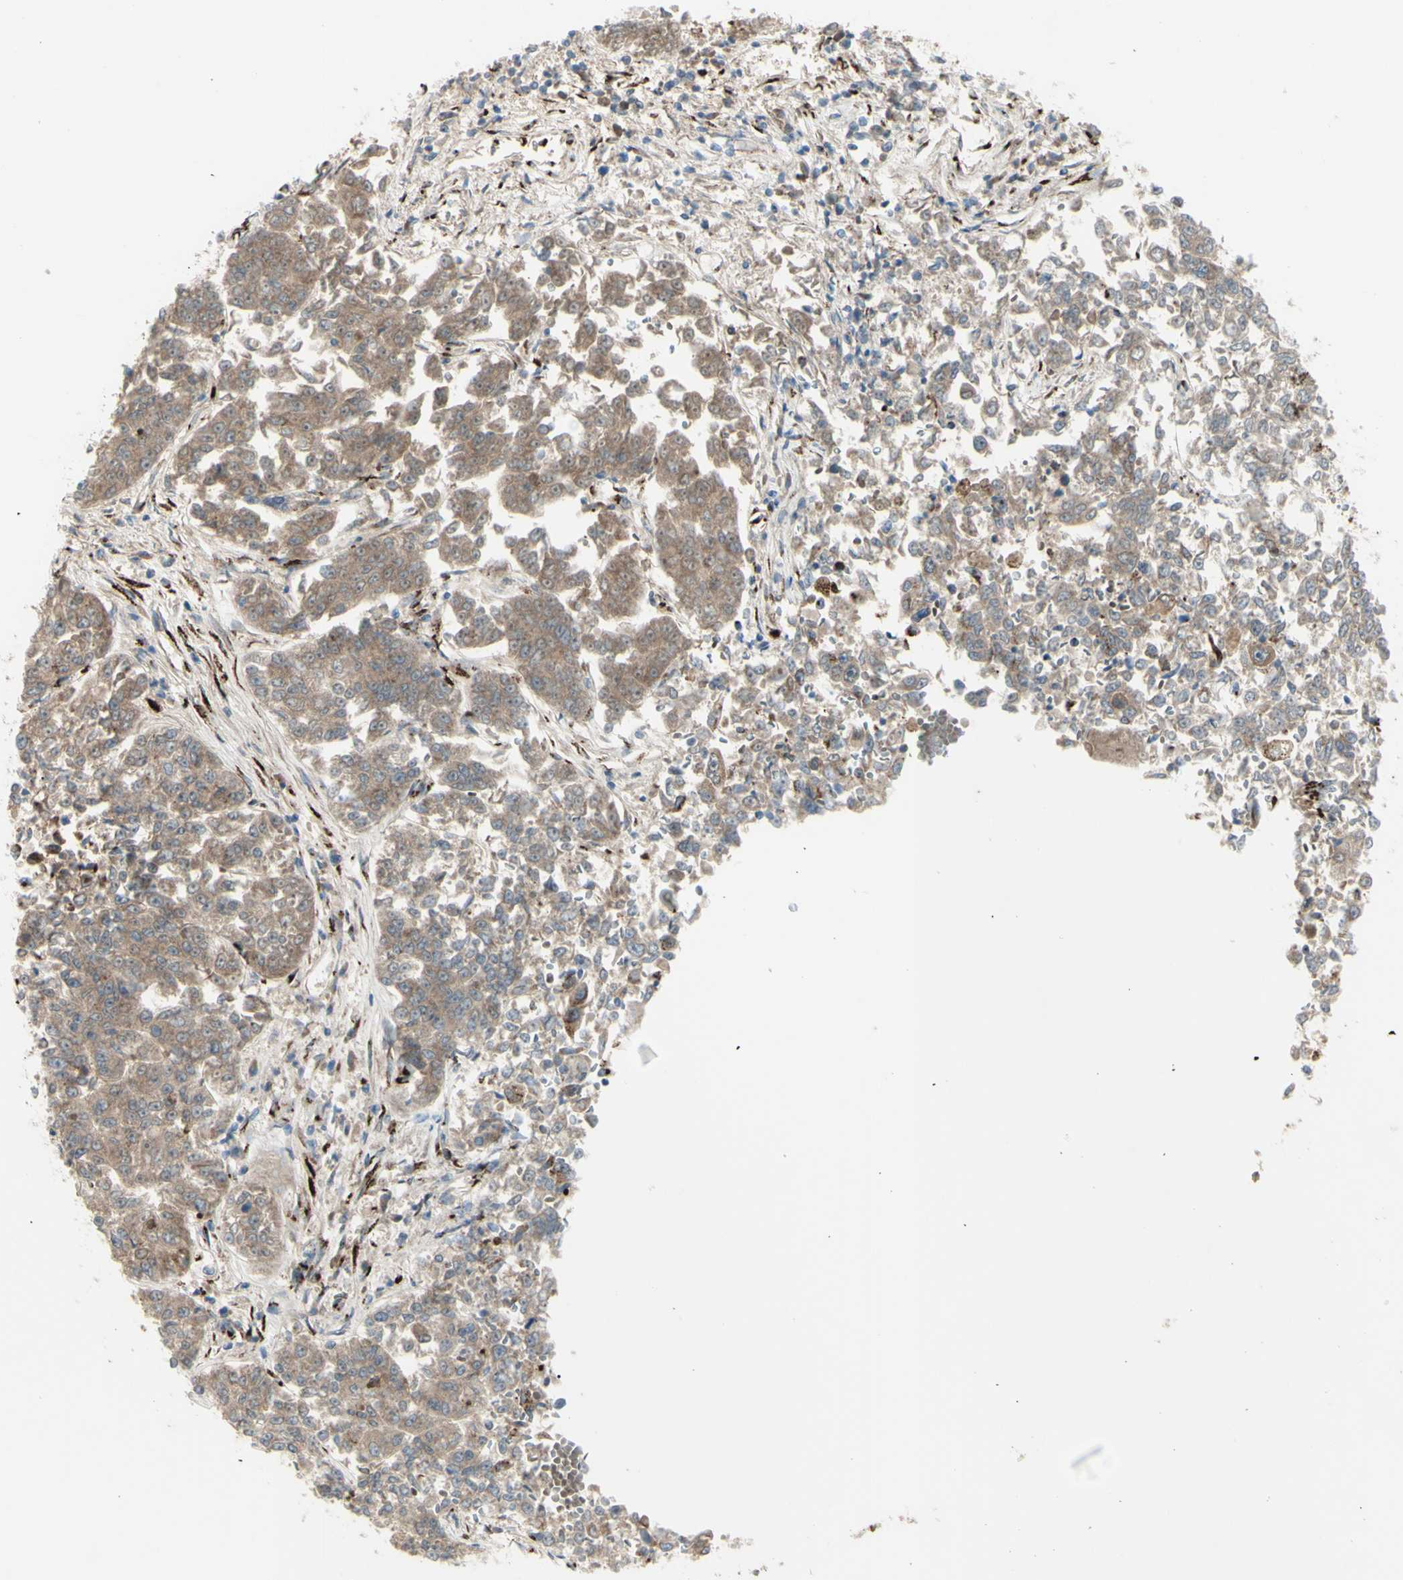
{"staining": {"intensity": "weak", "quantity": ">75%", "location": "cytoplasmic/membranous"}, "tissue": "lung cancer", "cell_type": "Tumor cells", "image_type": "cancer", "snomed": [{"axis": "morphology", "description": "Adenocarcinoma, NOS"}, {"axis": "topography", "description": "Lung"}], "caption": "Immunohistochemical staining of human lung adenocarcinoma displays low levels of weak cytoplasmic/membranous protein staining in about >75% of tumor cells. (brown staining indicates protein expression, while blue staining denotes nuclei).", "gene": "BPNT2", "patient": {"sex": "male", "age": 84}}